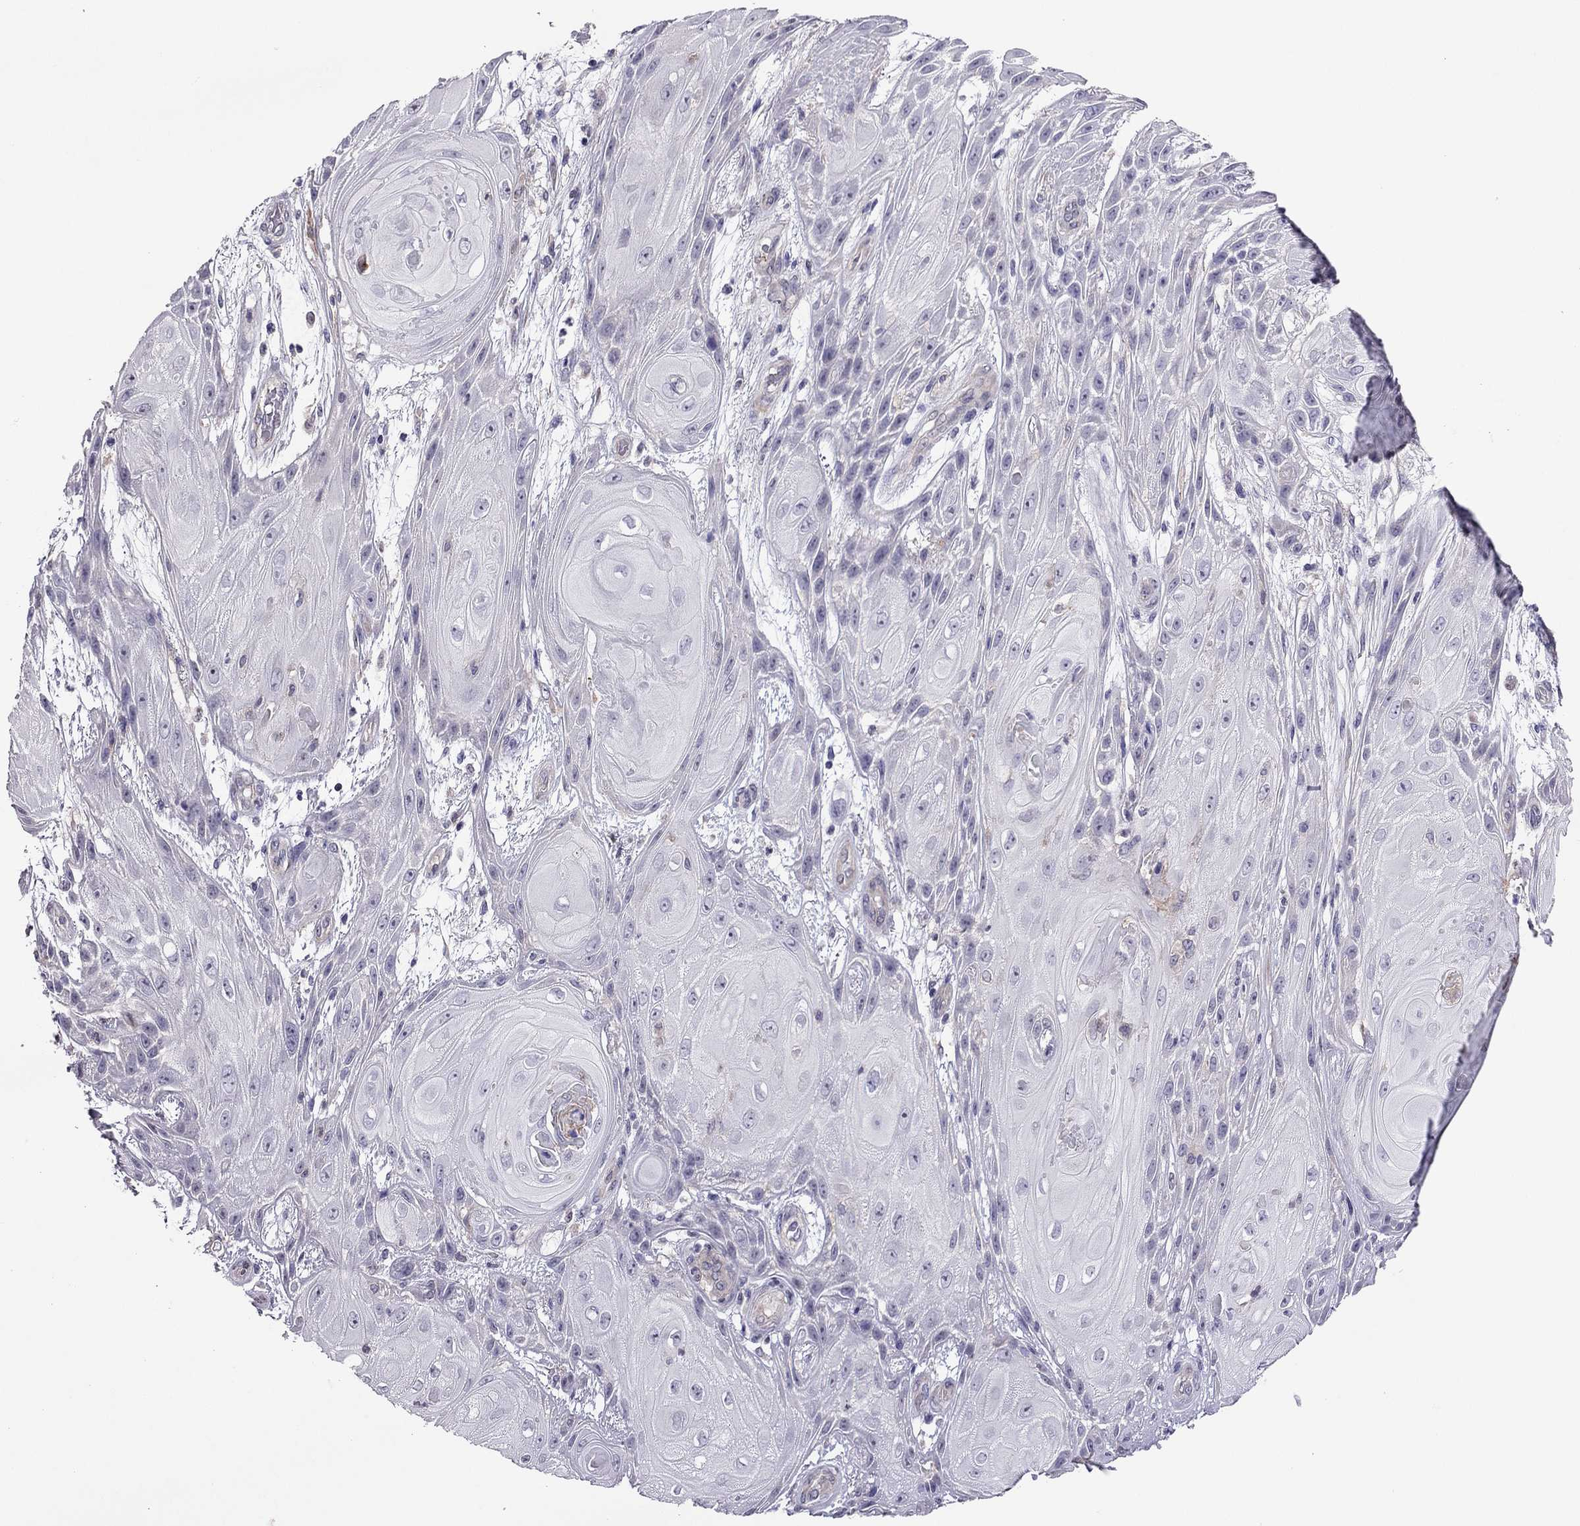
{"staining": {"intensity": "negative", "quantity": "none", "location": "none"}, "tissue": "skin cancer", "cell_type": "Tumor cells", "image_type": "cancer", "snomed": [{"axis": "morphology", "description": "Squamous cell carcinoma, NOS"}, {"axis": "topography", "description": "Skin"}], "caption": "Photomicrograph shows no protein positivity in tumor cells of skin cancer tissue.", "gene": "SLC16A8", "patient": {"sex": "male", "age": 62}}